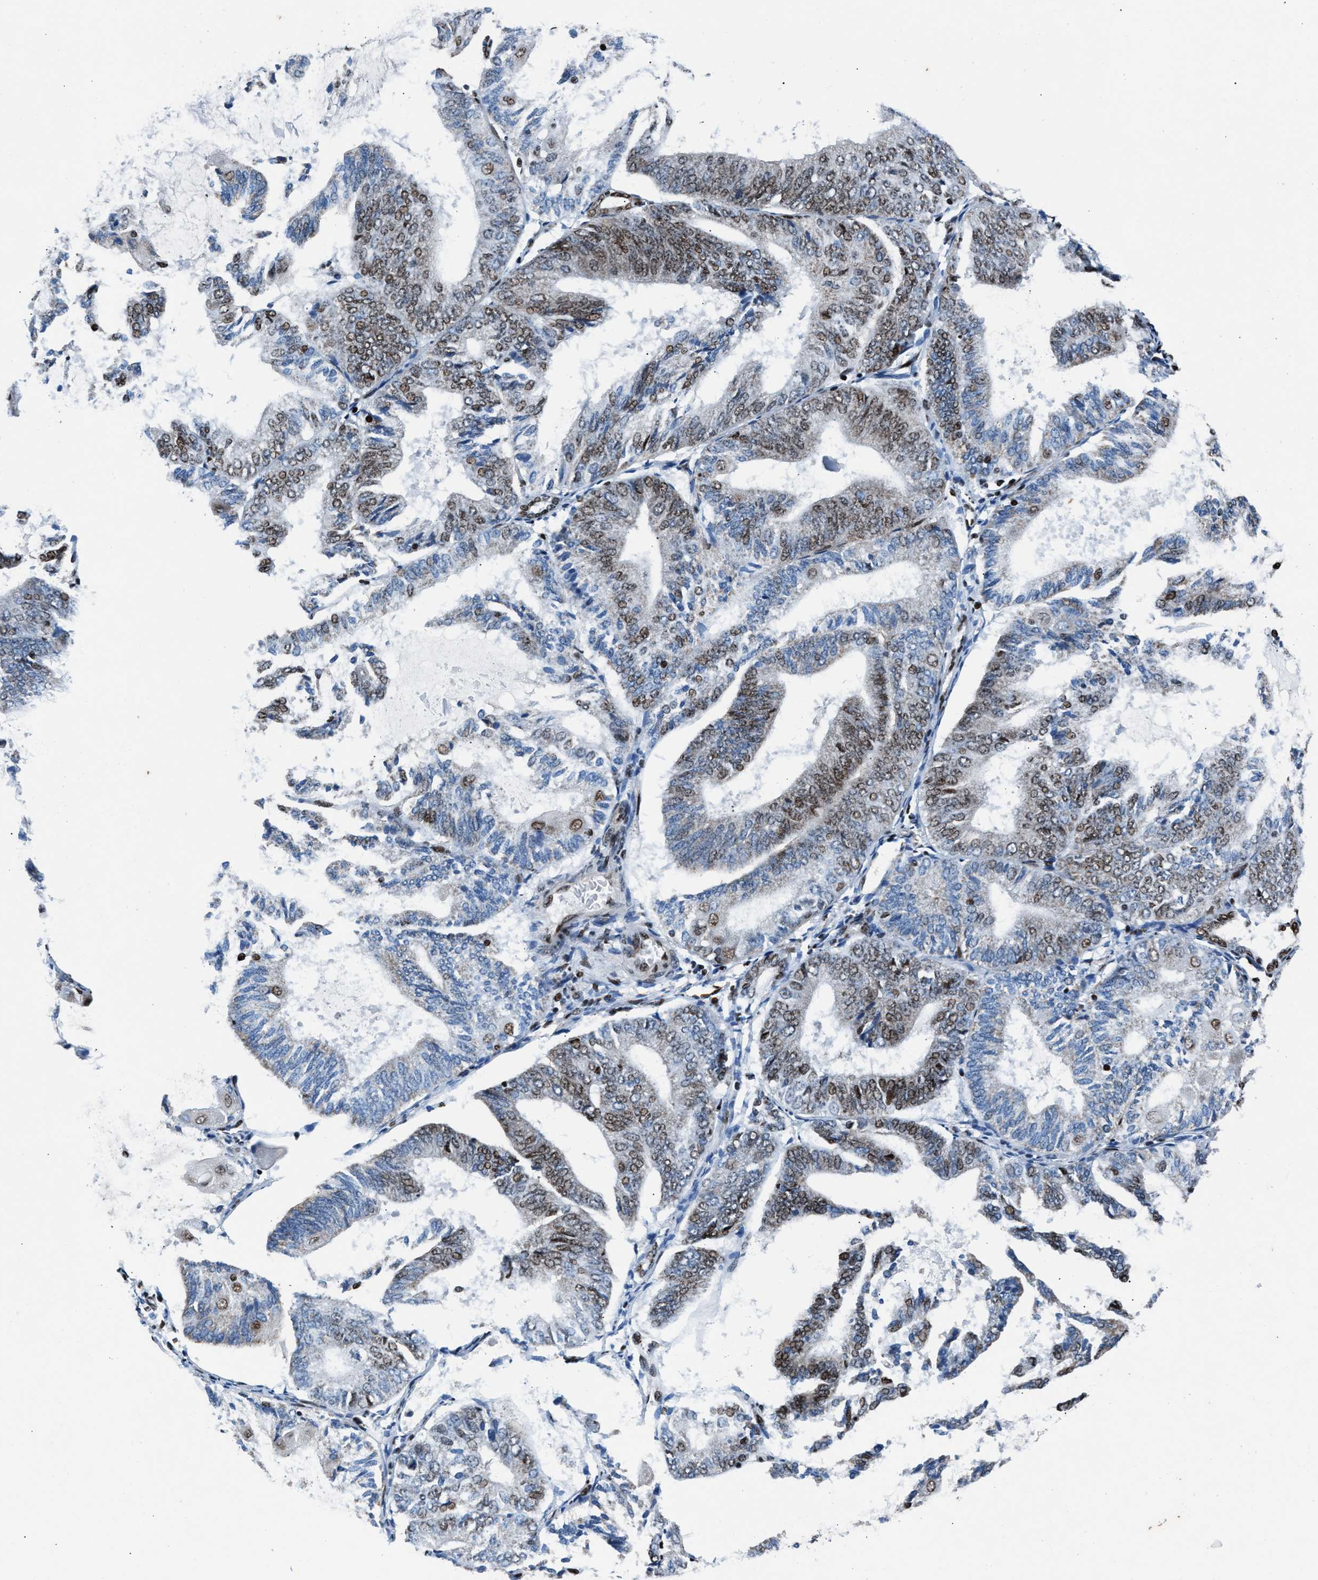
{"staining": {"intensity": "moderate", "quantity": "25%-75%", "location": "nuclear"}, "tissue": "endometrial cancer", "cell_type": "Tumor cells", "image_type": "cancer", "snomed": [{"axis": "morphology", "description": "Adenocarcinoma, NOS"}, {"axis": "topography", "description": "Endometrium"}], "caption": "Adenocarcinoma (endometrial) stained for a protein (brown) exhibits moderate nuclear positive positivity in approximately 25%-75% of tumor cells.", "gene": "PRRC2B", "patient": {"sex": "female", "age": 81}}